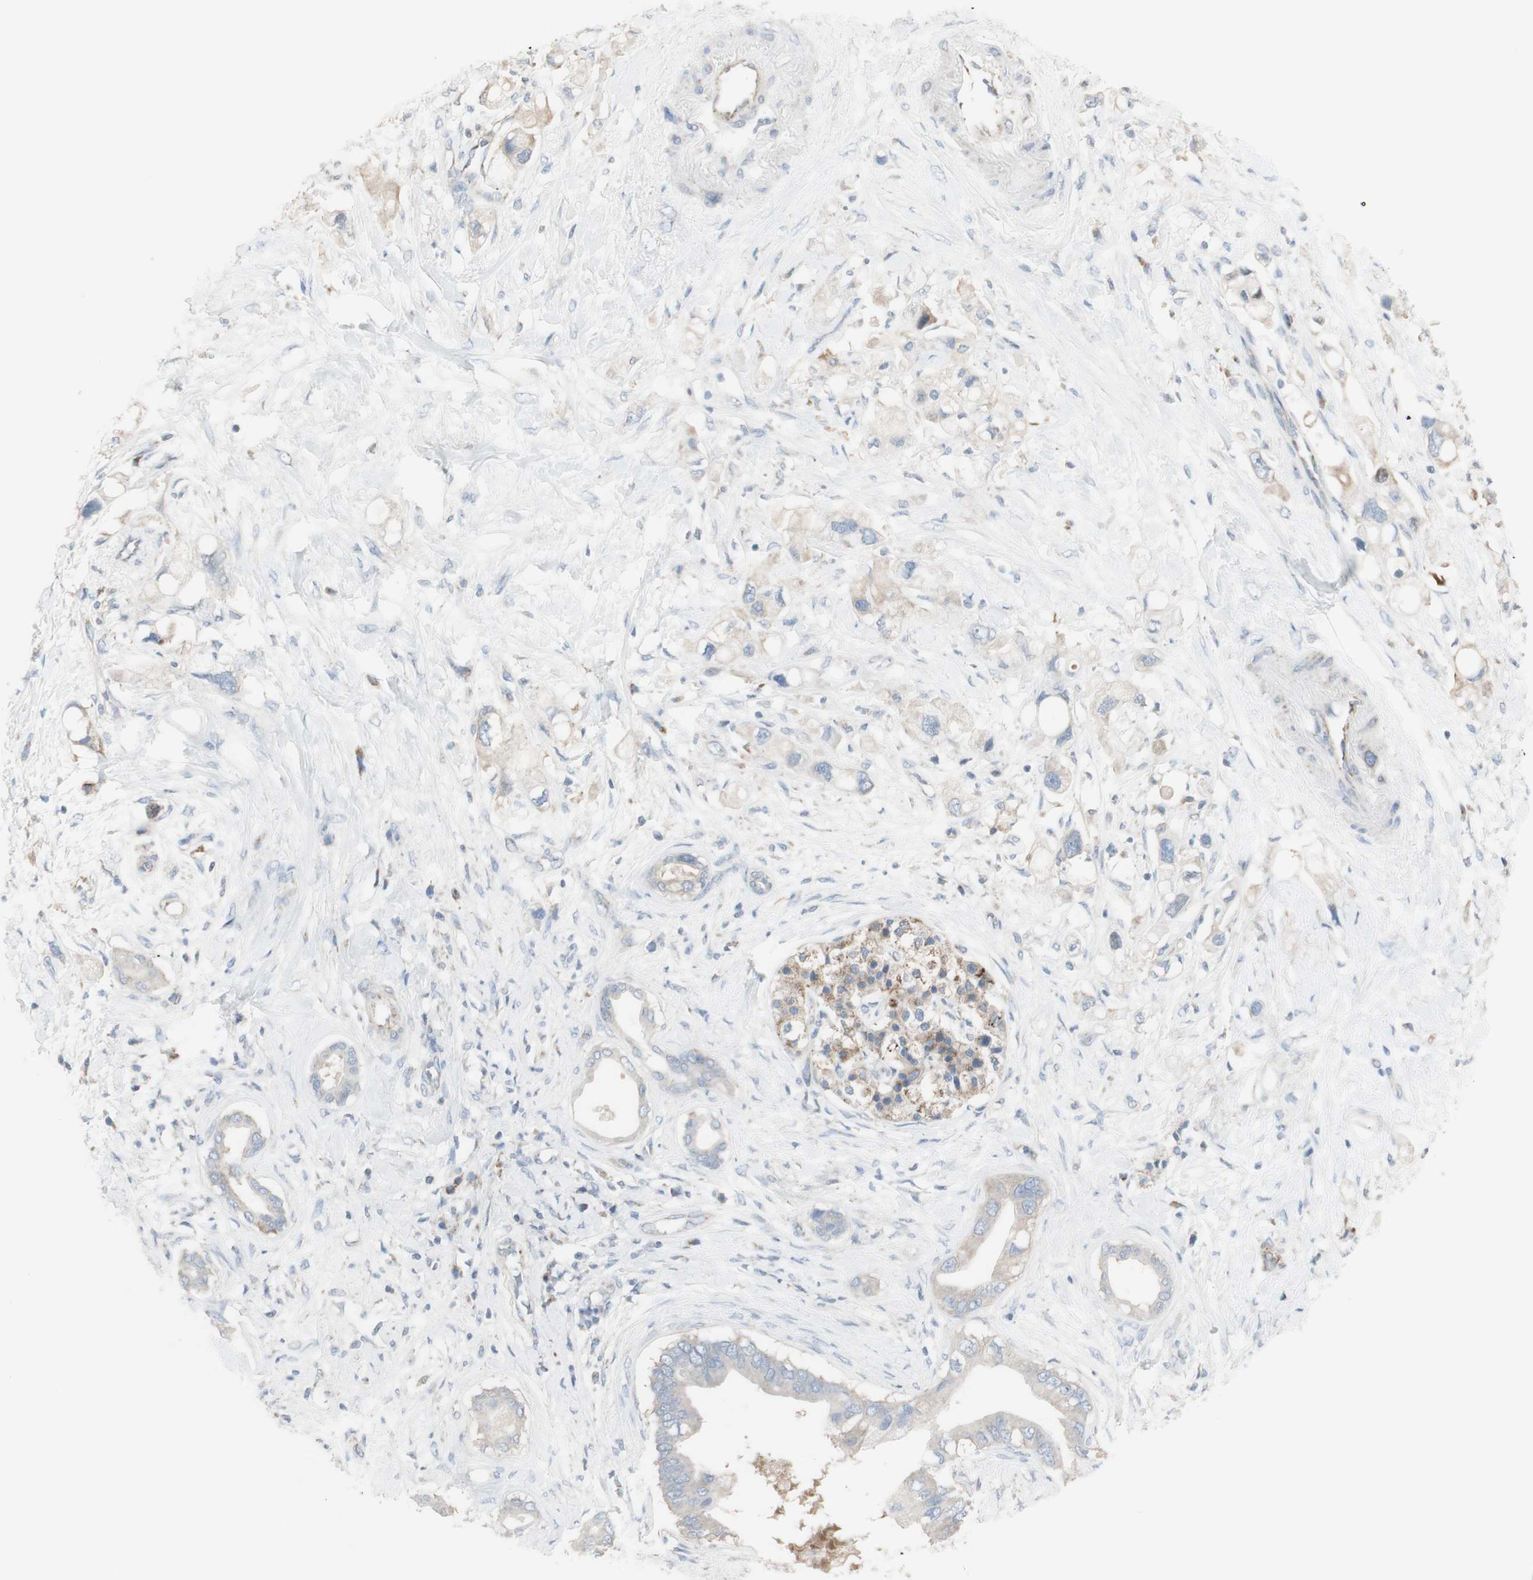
{"staining": {"intensity": "weak", "quantity": "<25%", "location": "cytoplasmic/membranous"}, "tissue": "pancreatic cancer", "cell_type": "Tumor cells", "image_type": "cancer", "snomed": [{"axis": "morphology", "description": "Adenocarcinoma, NOS"}, {"axis": "topography", "description": "Pancreas"}], "caption": "Human pancreatic cancer (adenocarcinoma) stained for a protein using immunohistochemistry demonstrates no expression in tumor cells.", "gene": "C3orf52", "patient": {"sex": "female", "age": 56}}